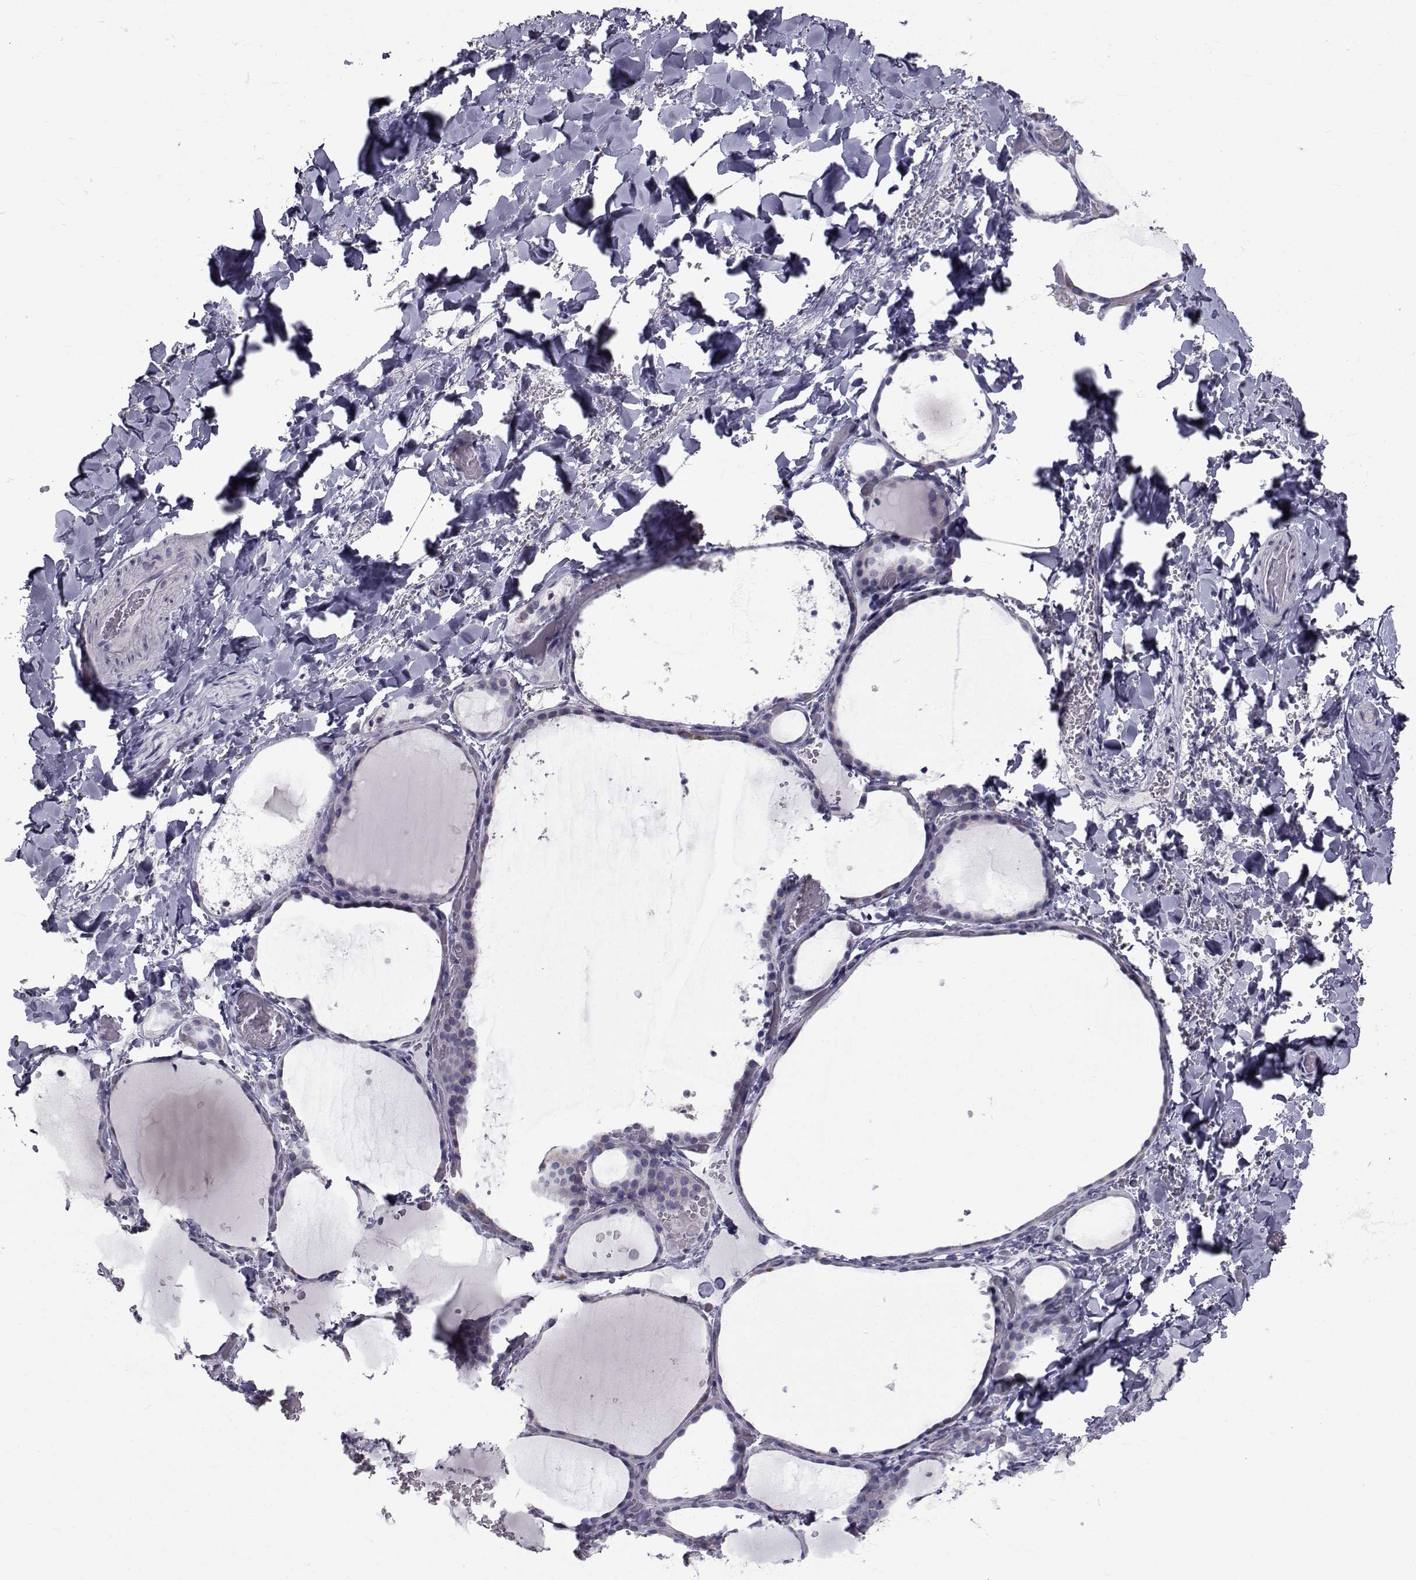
{"staining": {"intensity": "weak", "quantity": "<25%", "location": "cytoplasmic/membranous"}, "tissue": "thyroid gland", "cell_type": "Glandular cells", "image_type": "normal", "snomed": [{"axis": "morphology", "description": "Normal tissue, NOS"}, {"axis": "topography", "description": "Thyroid gland"}], "caption": "IHC micrograph of benign thyroid gland stained for a protein (brown), which reveals no positivity in glandular cells. Nuclei are stained in blue.", "gene": "FDXR", "patient": {"sex": "female", "age": 36}}